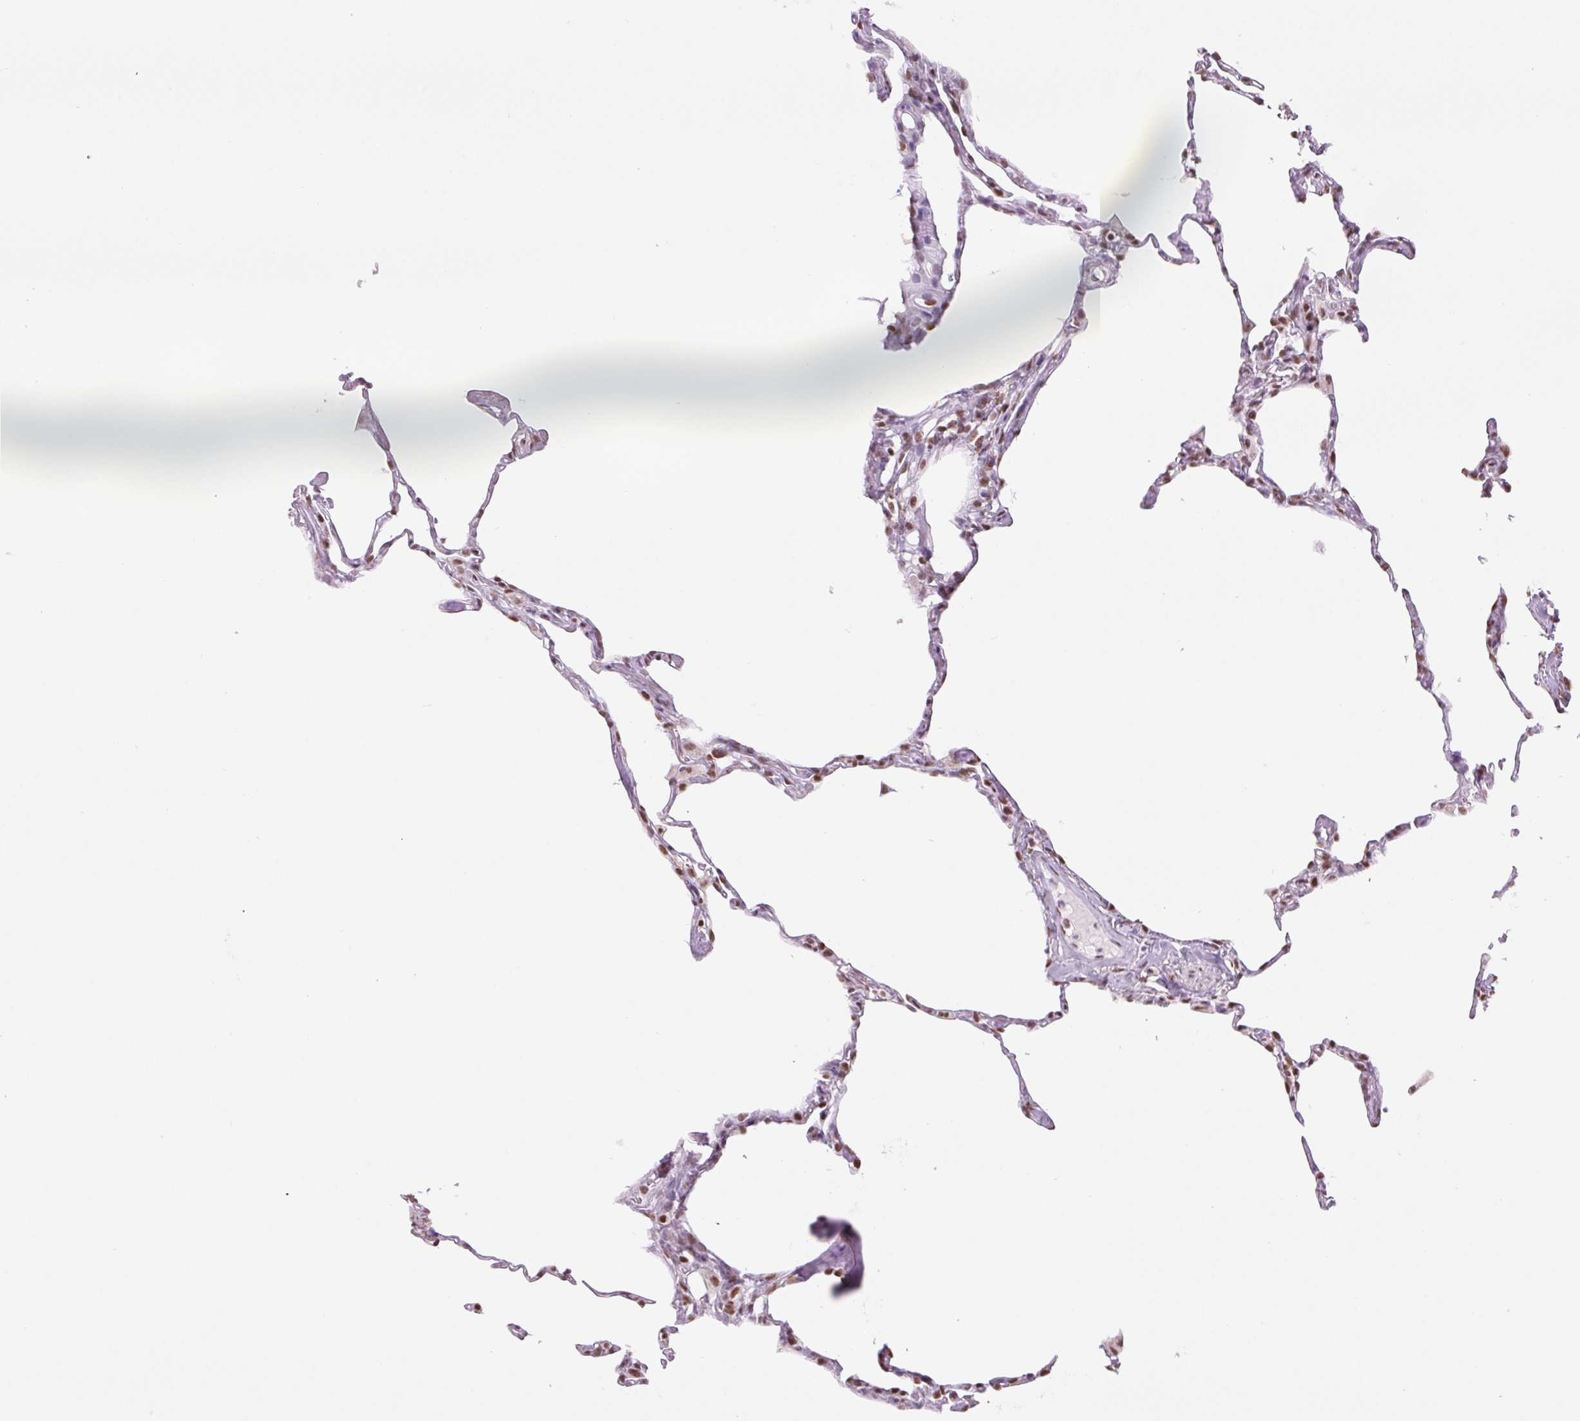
{"staining": {"intensity": "moderate", "quantity": "25%-75%", "location": "nuclear"}, "tissue": "lung", "cell_type": "Alveolar cells", "image_type": "normal", "snomed": [{"axis": "morphology", "description": "Normal tissue, NOS"}, {"axis": "topography", "description": "Lung"}], "caption": "An immunohistochemistry (IHC) histopathology image of unremarkable tissue is shown. Protein staining in brown shows moderate nuclear positivity in lung within alveolar cells.", "gene": "ZFR2", "patient": {"sex": "male", "age": 65}}